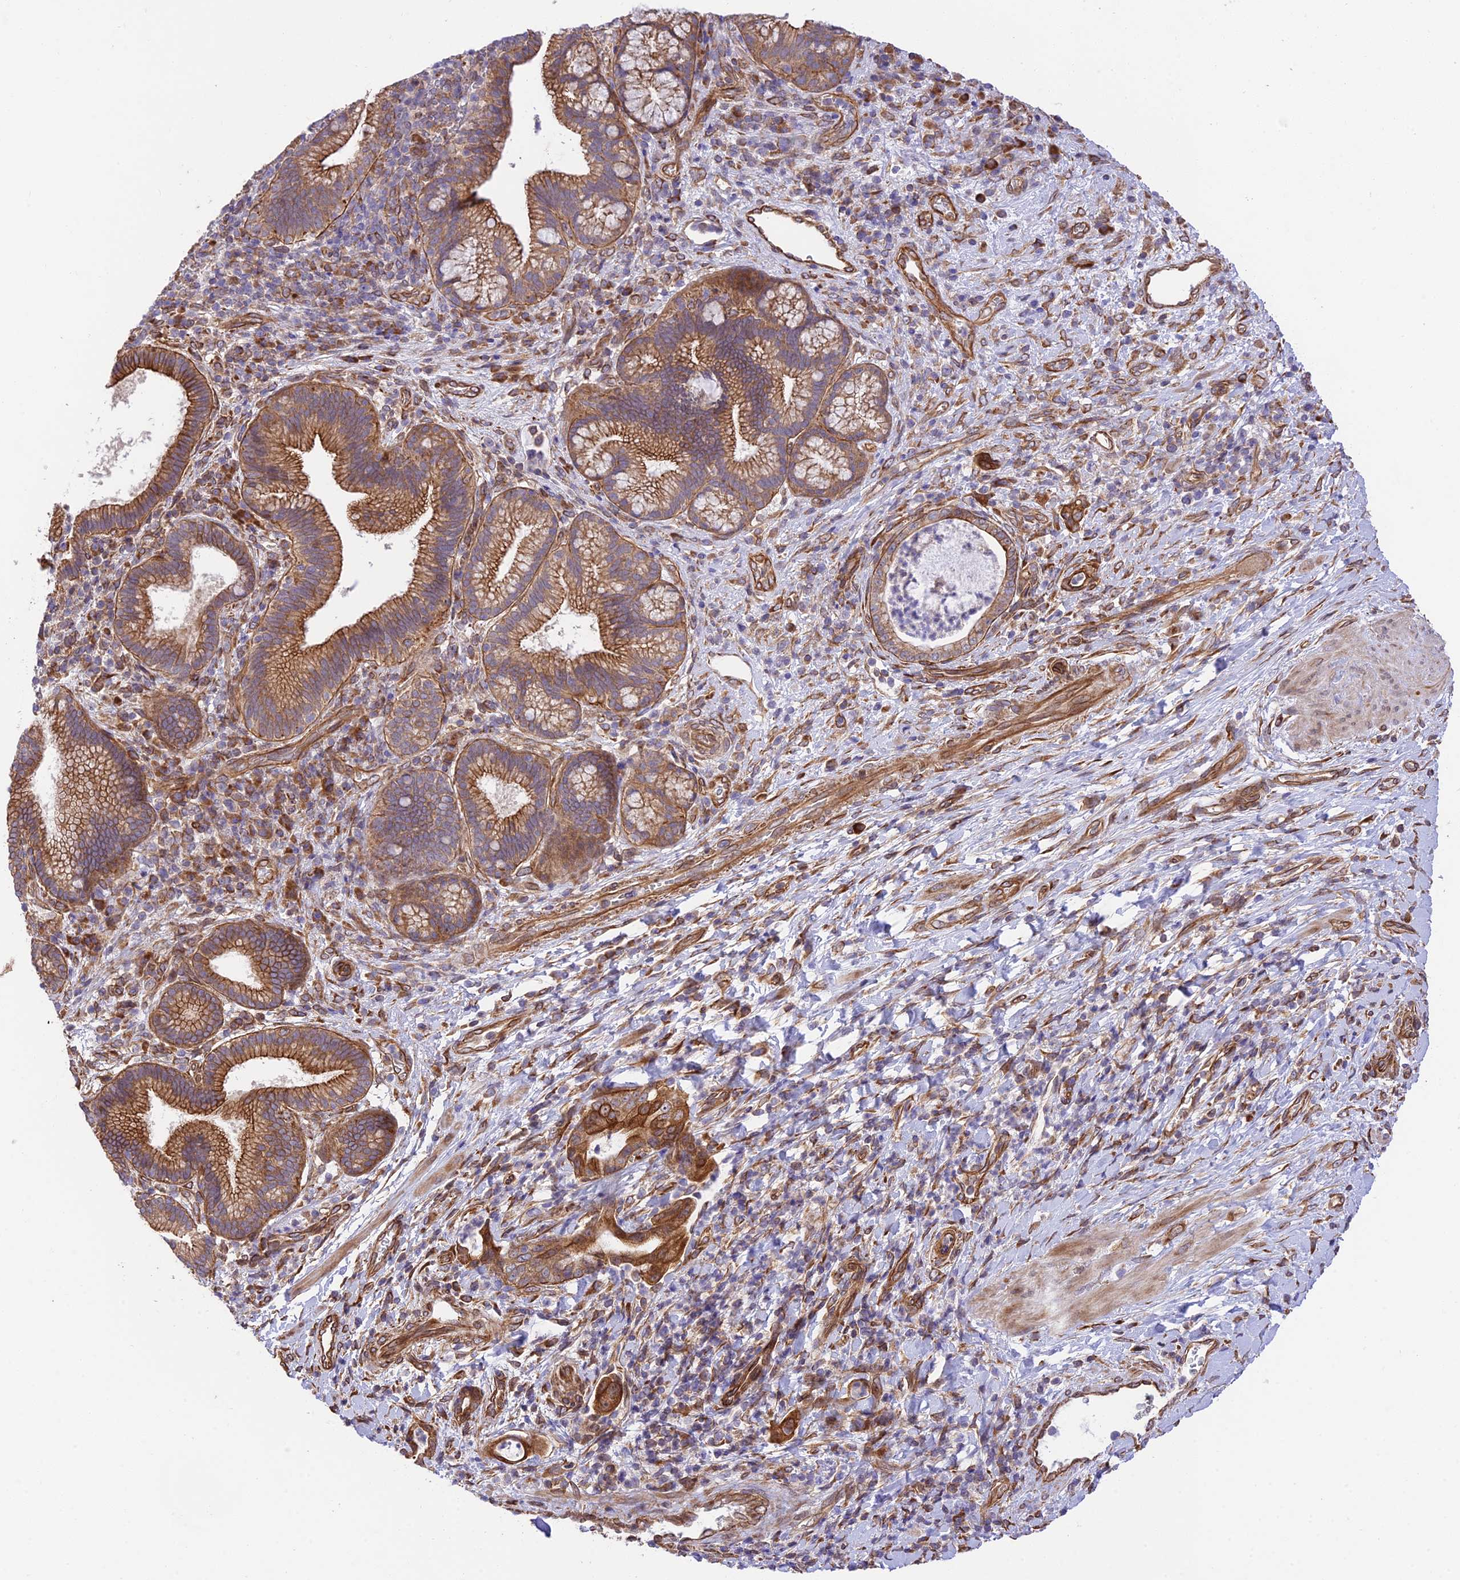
{"staining": {"intensity": "strong", "quantity": ">75%", "location": "cytoplasmic/membranous"}, "tissue": "pancreatic cancer", "cell_type": "Tumor cells", "image_type": "cancer", "snomed": [{"axis": "morphology", "description": "Normal tissue, NOS"}, {"axis": "morphology", "description": "Adenocarcinoma, NOS"}, {"axis": "topography", "description": "Pancreas"}], "caption": "Tumor cells reveal high levels of strong cytoplasmic/membranous expression in about >75% of cells in human adenocarcinoma (pancreatic).", "gene": "EXOC3L4", "patient": {"sex": "female", "age": 55}}